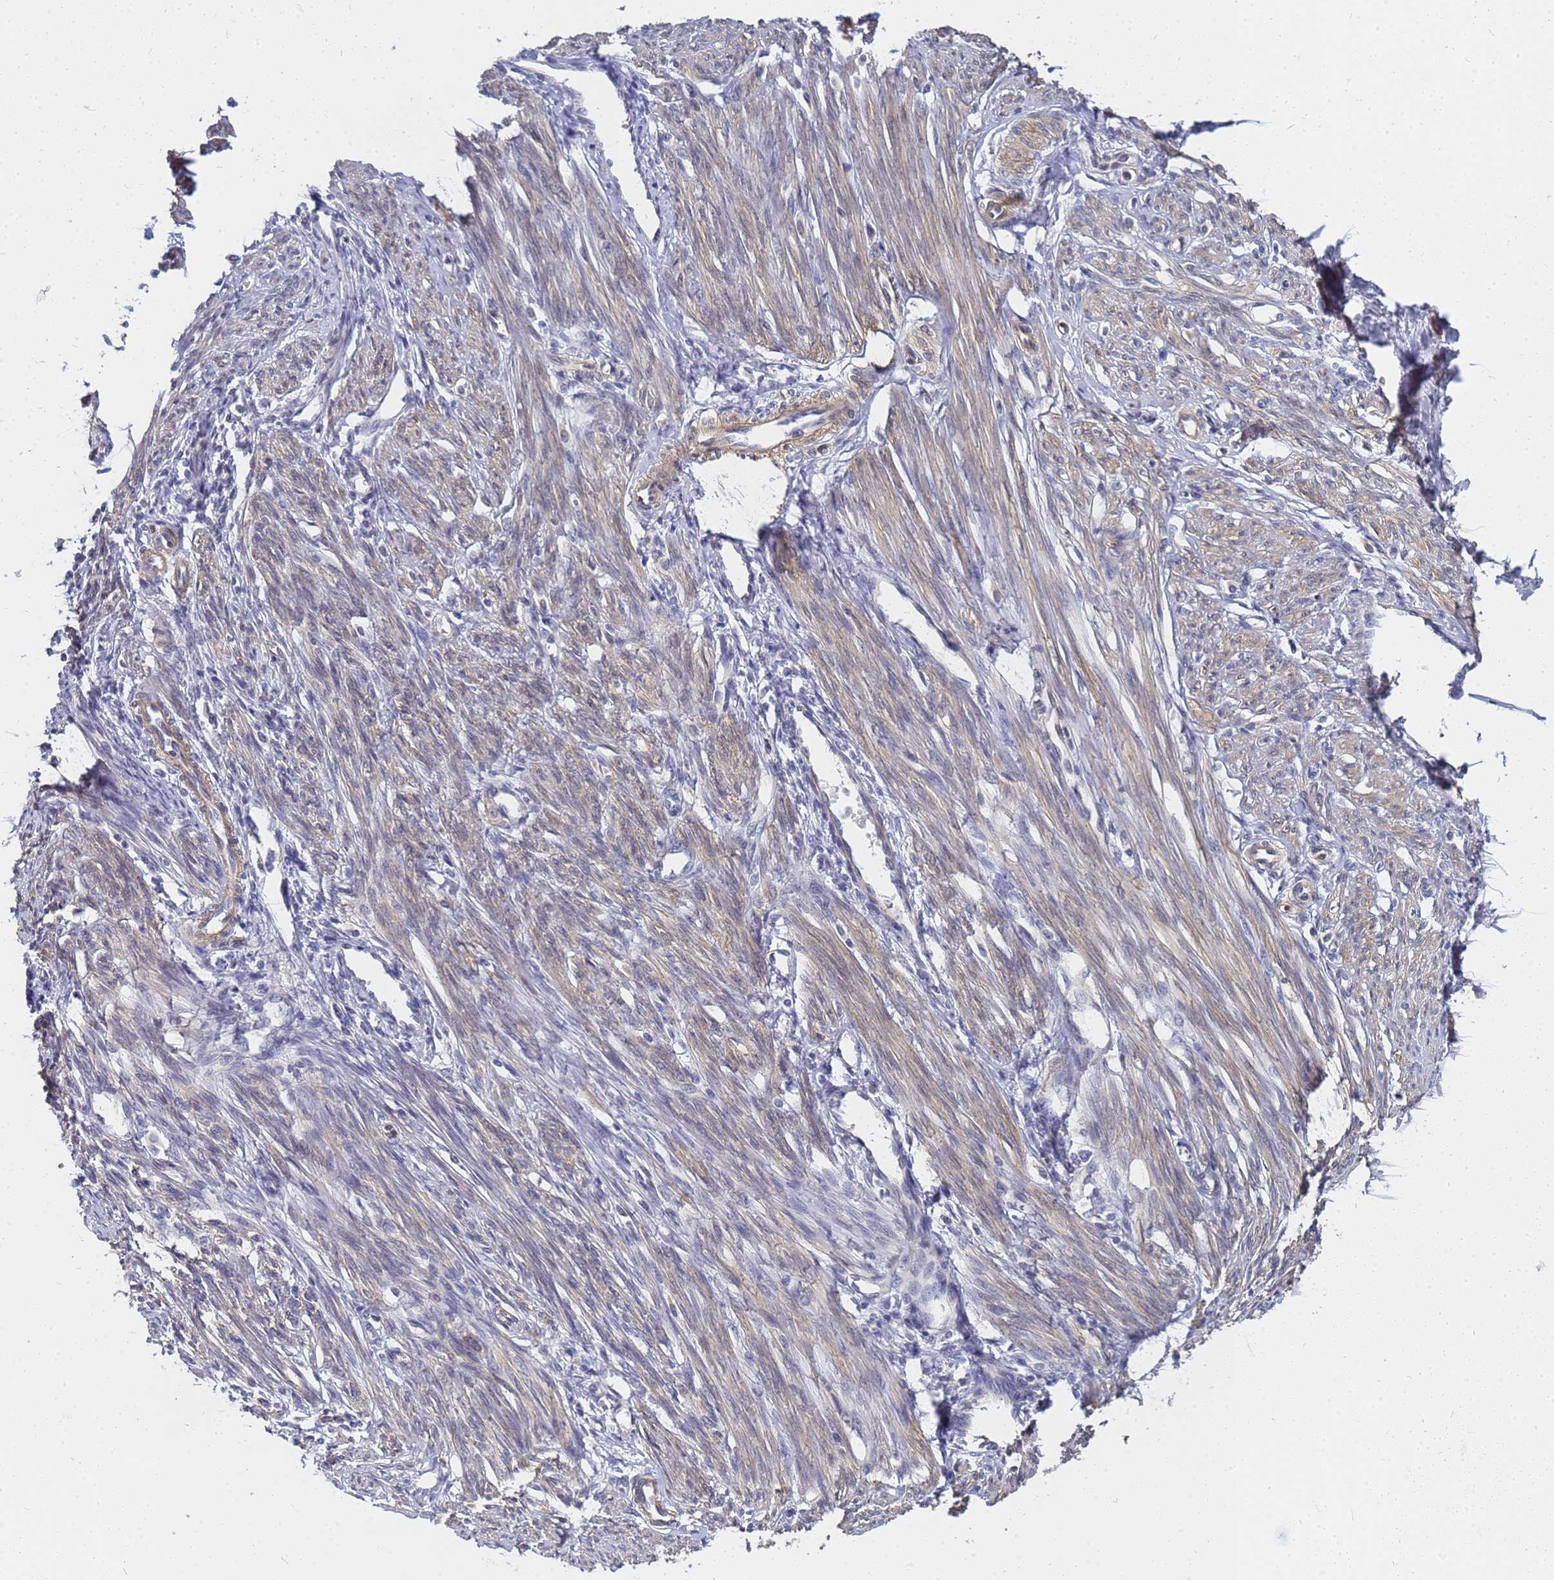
{"staining": {"intensity": "negative", "quantity": "none", "location": "none"}, "tissue": "endometrium", "cell_type": "Cells in endometrial stroma", "image_type": "normal", "snomed": [{"axis": "morphology", "description": "Normal tissue, NOS"}, {"axis": "topography", "description": "Endometrium"}], "caption": "High magnification brightfield microscopy of unremarkable endometrium stained with DAB (brown) and counterstained with hematoxylin (blue): cells in endometrial stroma show no significant positivity. The staining is performed using DAB (3,3'-diaminobenzidine) brown chromogen with nuclei counter-stained in using hematoxylin.", "gene": "FAM166B", "patient": {"sex": "female", "age": 56}}